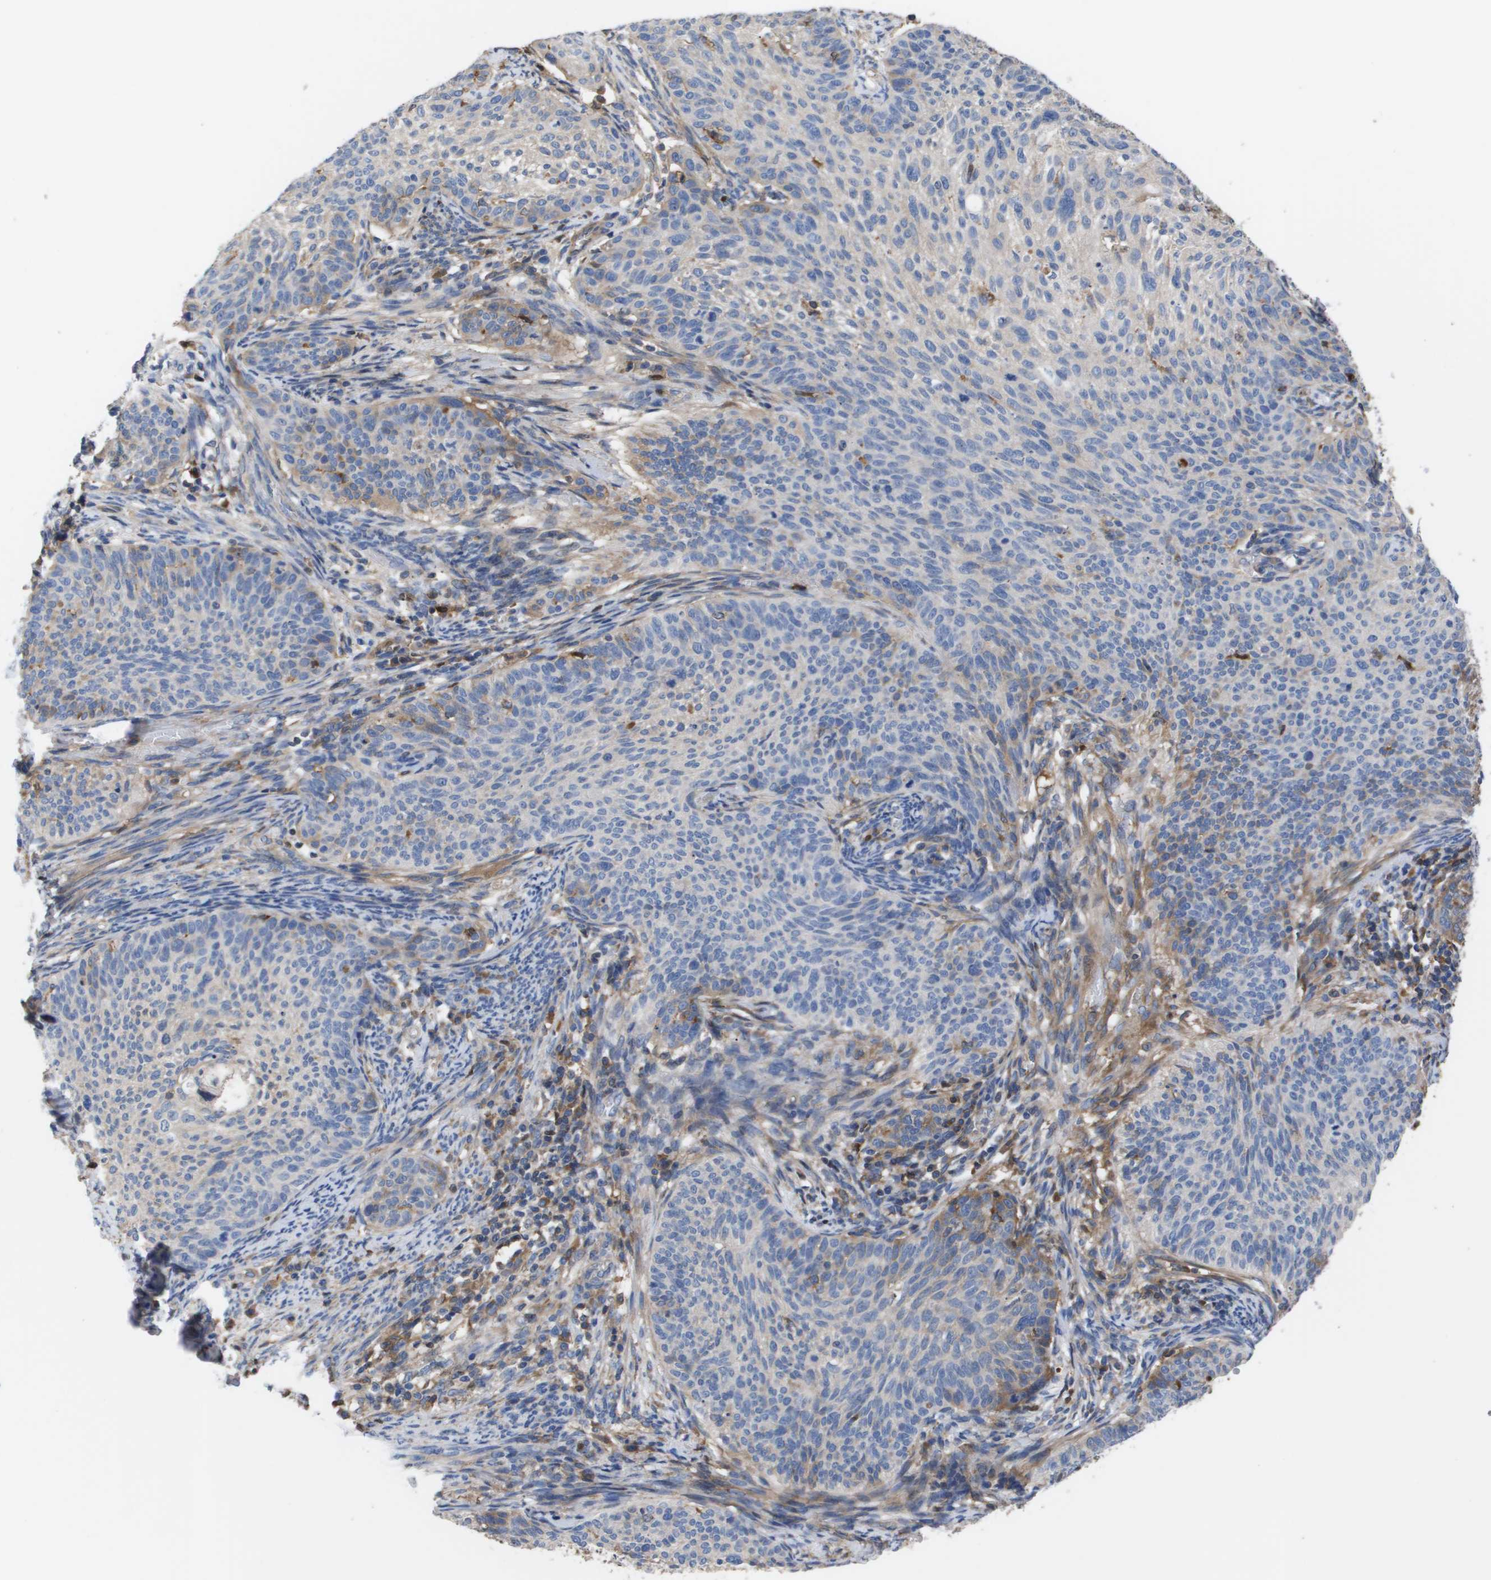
{"staining": {"intensity": "moderate", "quantity": "<25%", "location": "cytoplasmic/membranous"}, "tissue": "cervical cancer", "cell_type": "Tumor cells", "image_type": "cancer", "snomed": [{"axis": "morphology", "description": "Squamous cell carcinoma, NOS"}, {"axis": "topography", "description": "Cervix"}], "caption": "DAB (3,3'-diaminobenzidine) immunohistochemical staining of human cervical squamous cell carcinoma displays moderate cytoplasmic/membranous protein staining in approximately <25% of tumor cells.", "gene": "SERPINA6", "patient": {"sex": "female", "age": 70}}